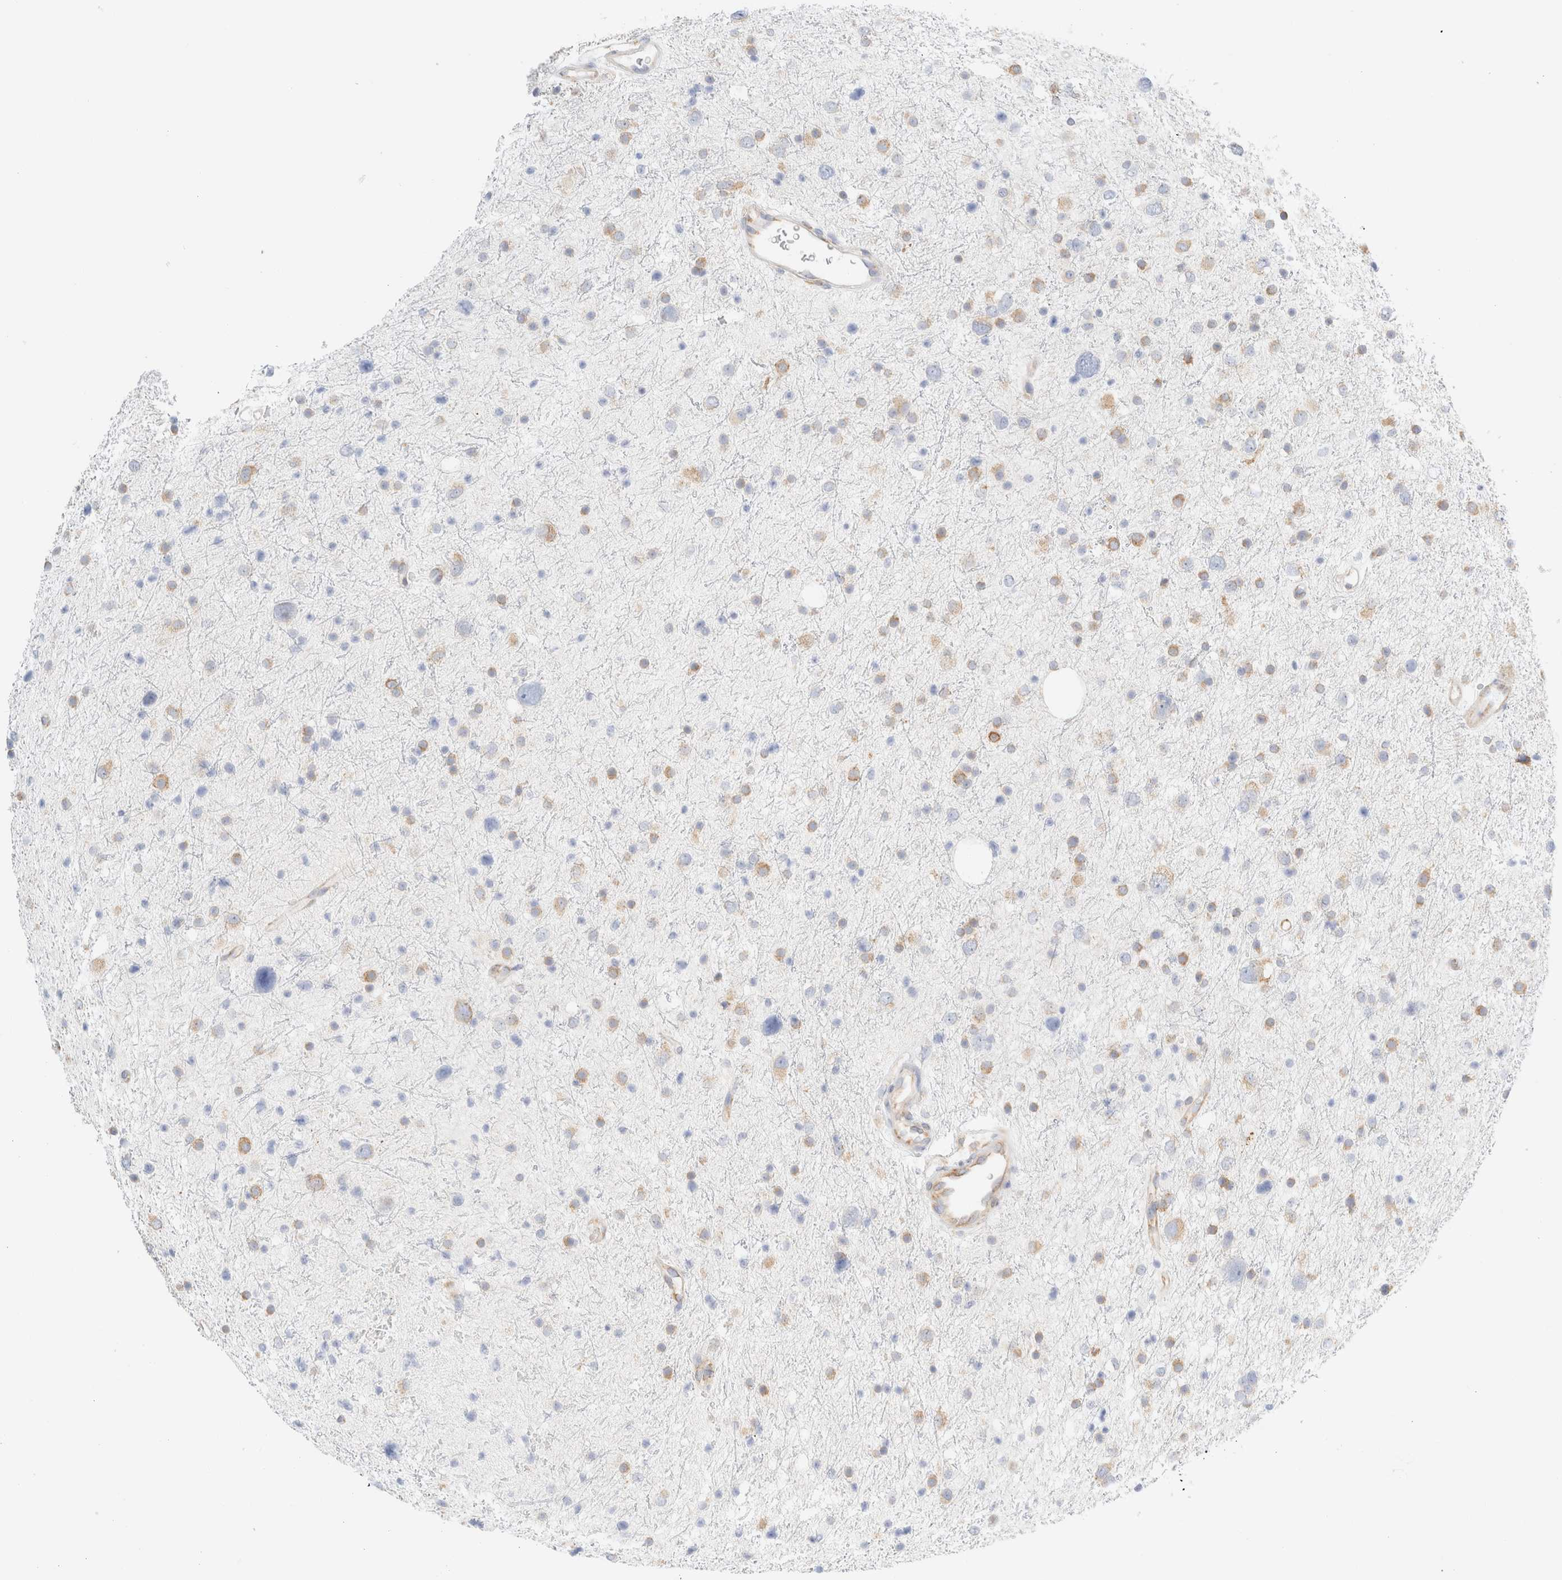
{"staining": {"intensity": "moderate", "quantity": "25%-75%", "location": "cytoplasmic/membranous"}, "tissue": "glioma", "cell_type": "Tumor cells", "image_type": "cancer", "snomed": [{"axis": "morphology", "description": "Glioma, malignant, Low grade"}, {"axis": "topography", "description": "Brain"}], "caption": "Malignant glioma (low-grade) tissue shows moderate cytoplasmic/membranous expression in approximately 25%-75% of tumor cells, visualized by immunohistochemistry.", "gene": "ZC2HC1A", "patient": {"sex": "female", "age": 37}}